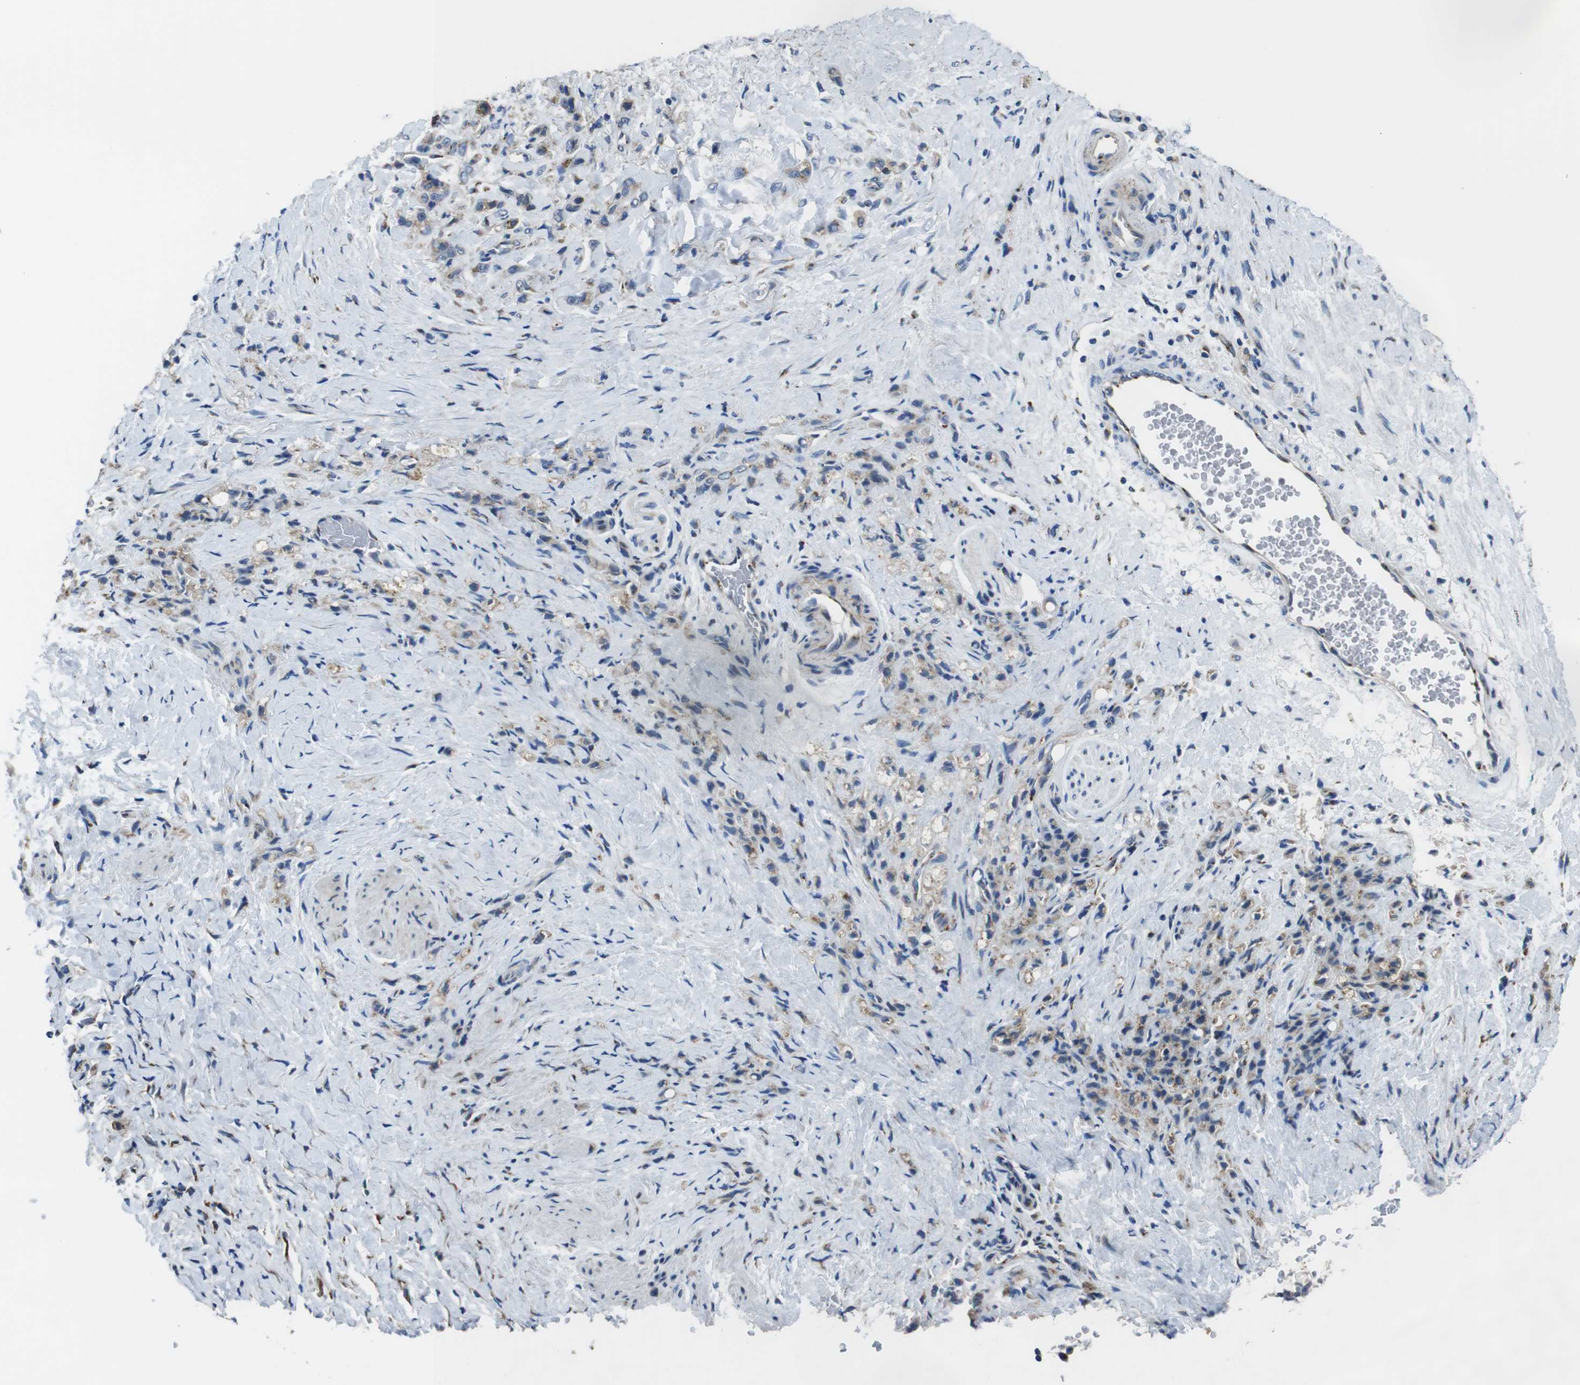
{"staining": {"intensity": "weak", "quantity": ">75%", "location": "cytoplasmic/membranous"}, "tissue": "stomach cancer", "cell_type": "Tumor cells", "image_type": "cancer", "snomed": [{"axis": "morphology", "description": "Adenocarcinoma, NOS"}, {"axis": "topography", "description": "Stomach"}], "caption": "This photomicrograph reveals immunohistochemistry (IHC) staining of human stomach cancer, with low weak cytoplasmic/membranous positivity in about >75% of tumor cells.", "gene": "RAB6A", "patient": {"sex": "male", "age": 82}}